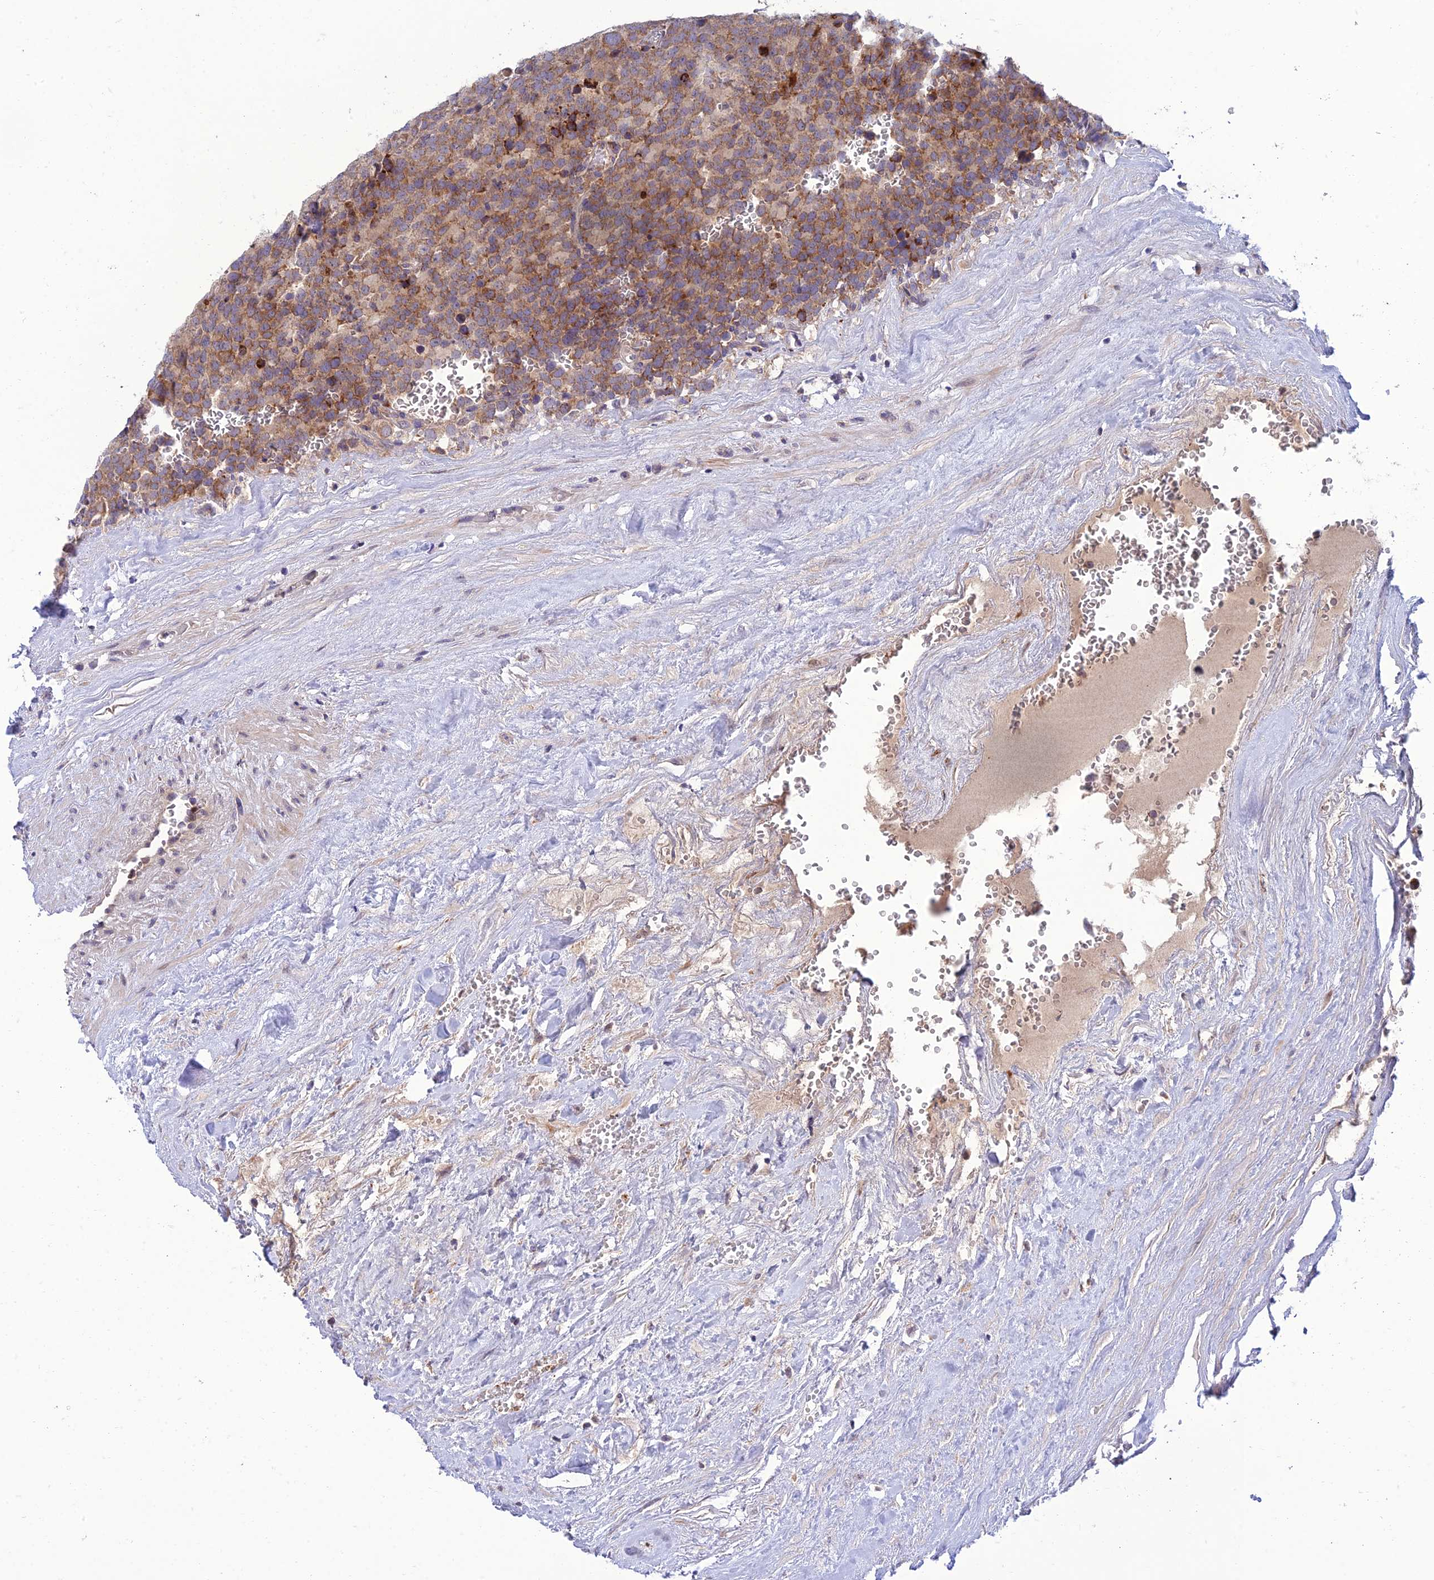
{"staining": {"intensity": "moderate", "quantity": ">75%", "location": "cytoplasmic/membranous"}, "tissue": "testis cancer", "cell_type": "Tumor cells", "image_type": "cancer", "snomed": [{"axis": "morphology", "description": "Seminoma, NOS"}, {"axis": "topography", "description": "Testis"}], "caption": "Human testis cancer stained with a protein marker demonstrates moderate staining in tumor cells.", "gene": "IRAK3", "patient": {"sex": "male", "age": 71}}